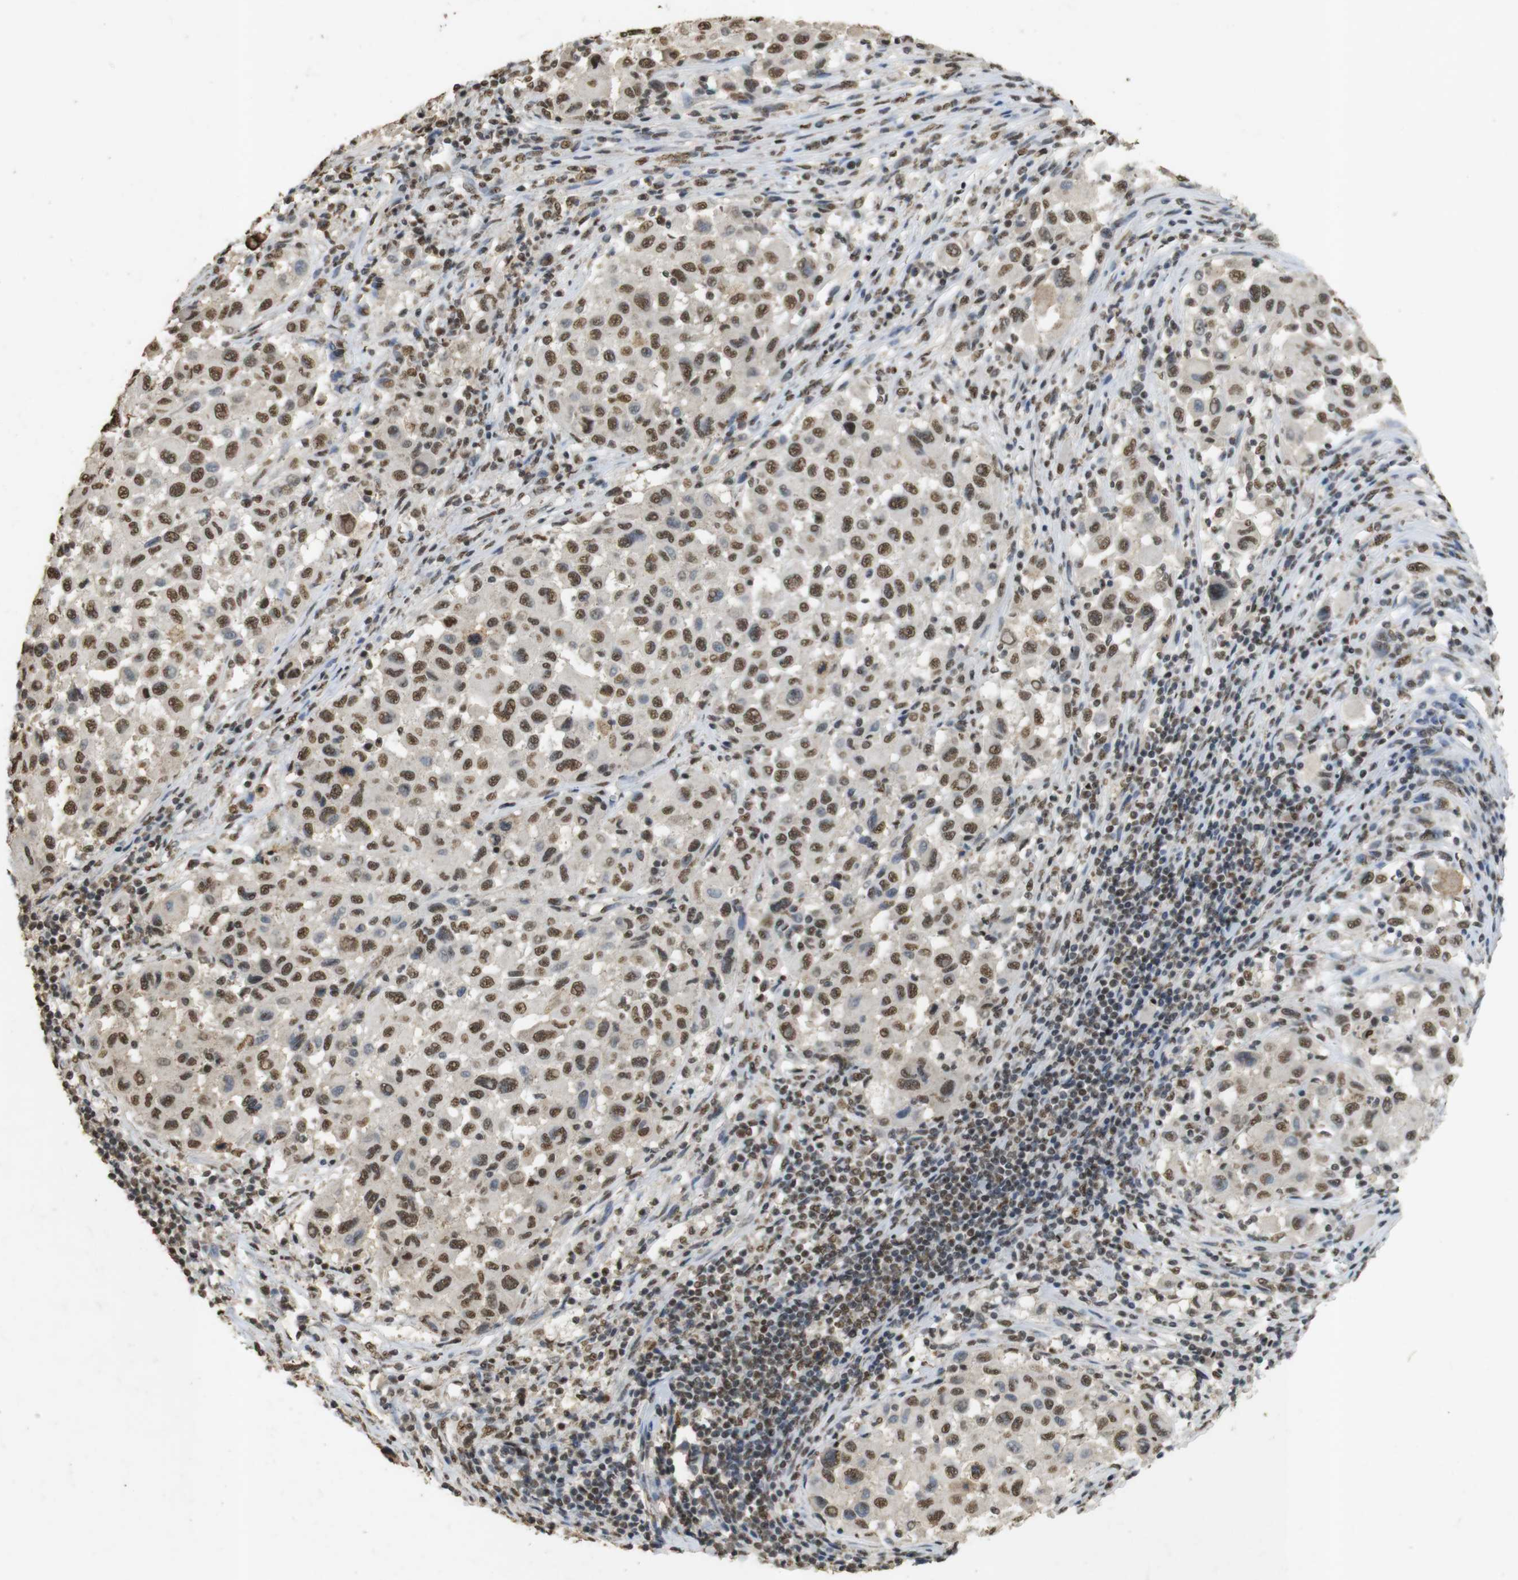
{"staining": {"intensity": "moderate", "quantity": ">75%", "location": "nuclear"}, "tissue": "melanoma", "cell_type": "Tumor cells", "image_type": "cancer", "snomed": [{"axis": "morphology", "description": "Malignant melanoma, Metastatic site"}, {"axis": "topography", "description": "Lymph node"}], "caption": "Melanoma was stained to show a protein in brown. There is medium levels of moderate nuclear expression in about >75% of tumor cells. (brown staining indicates protein expression, while blue staining denotes nuclei).", "gene": "GATA4", "patient": {"sex": "male", "age": 61}}